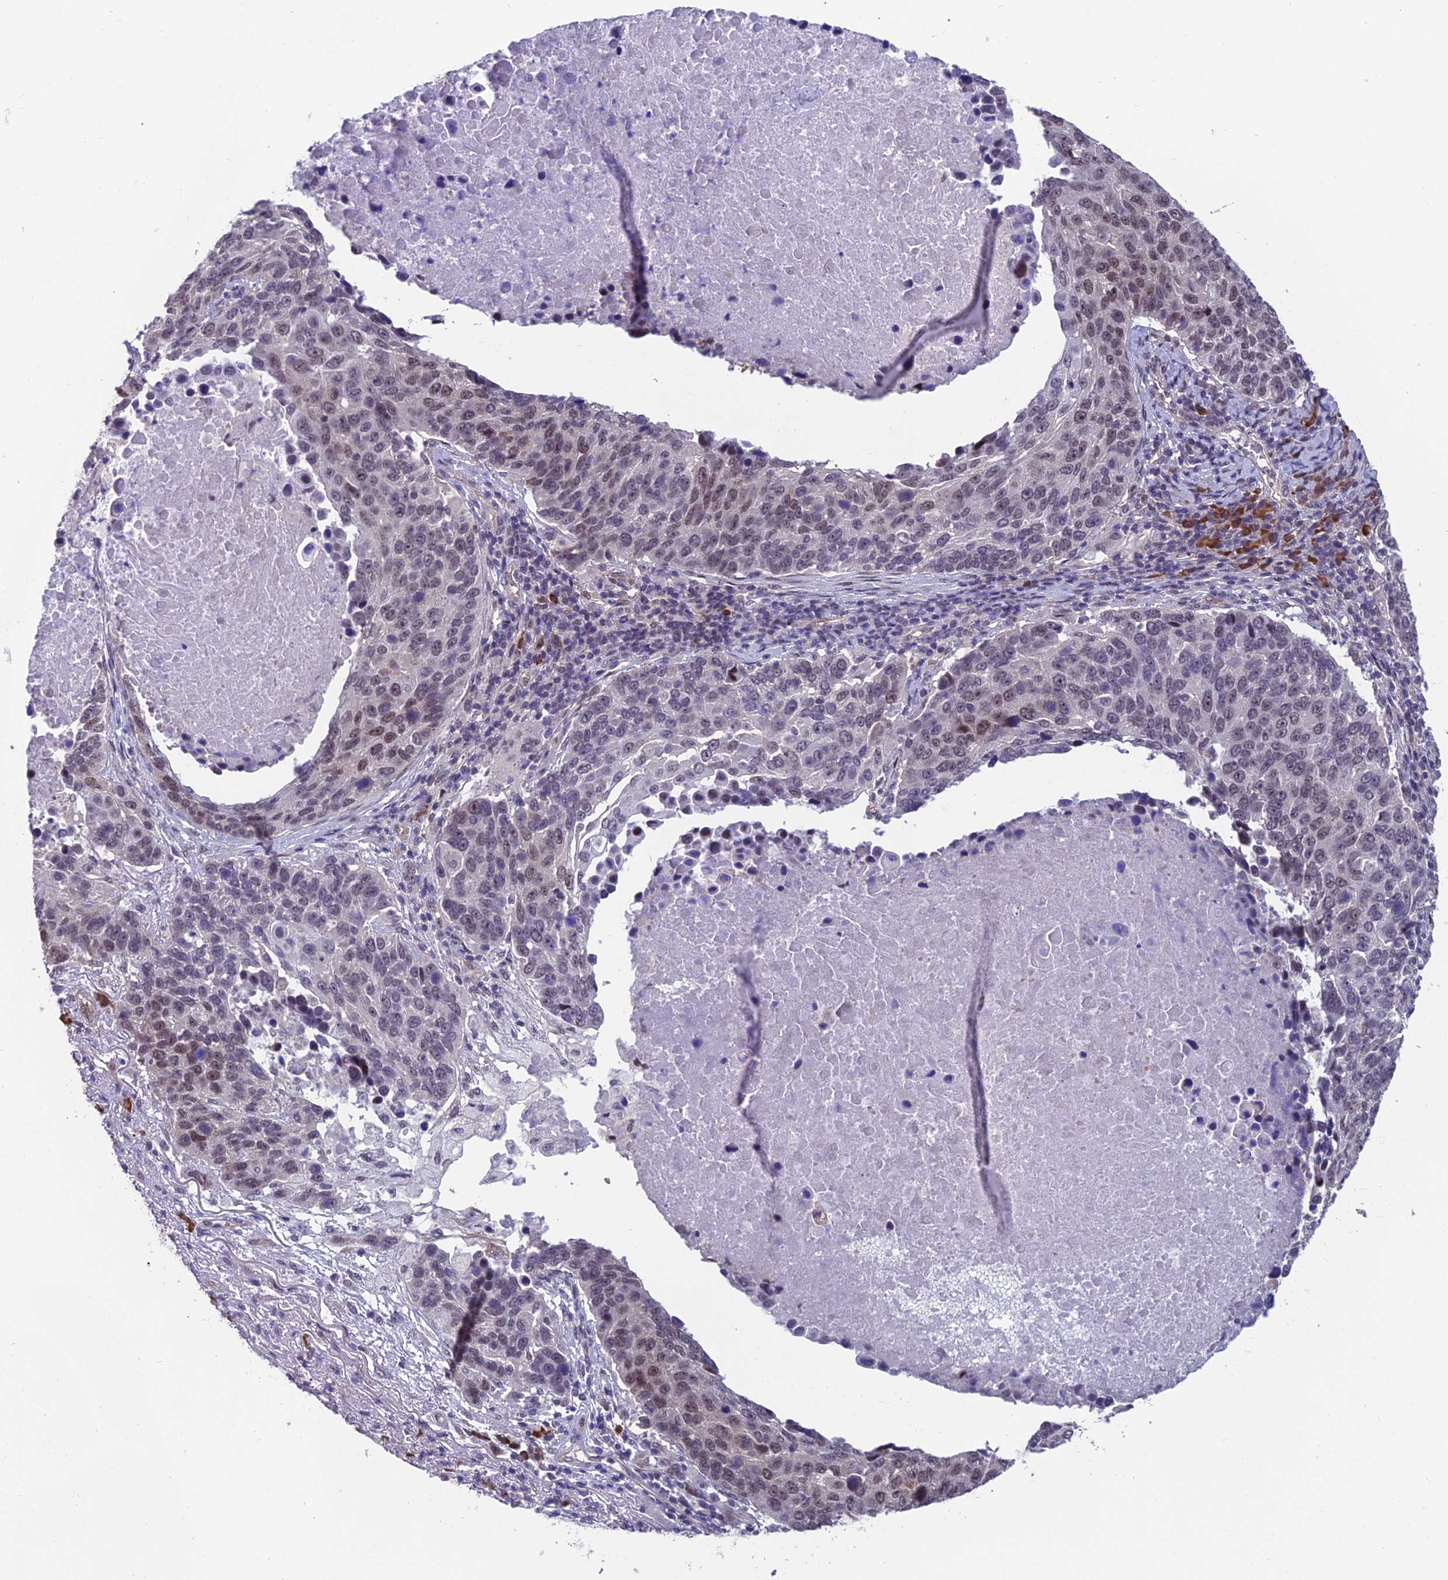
{"staining": {"intensity": "weak", "quantity": "<25%", "location": "nuclear"}, "tissue": "lung cancer", "cell_type": "Tumor cells", "image_type": "cancer", "snomed": [{"axis": "morphology", "description": "Normal tissue, NOS"}, {"axis": "morphology", "description": "Squamous cell carcinoma, NOS"}, {"axis": "topography", "description": "Lymph node"}, {"axis": "topography", "description": "Lung"}], "caption": "Micrograph shows no significant protein expression in tumor cells of lung squamous cell carcinoma. Brightfield microscopy of immunohistochemistry stained with DAB (brown) and hematoxylin (blue), captured at high magnification.", "gene": "KIAA1191", "patient": {"sex": "male", "age": 66}}